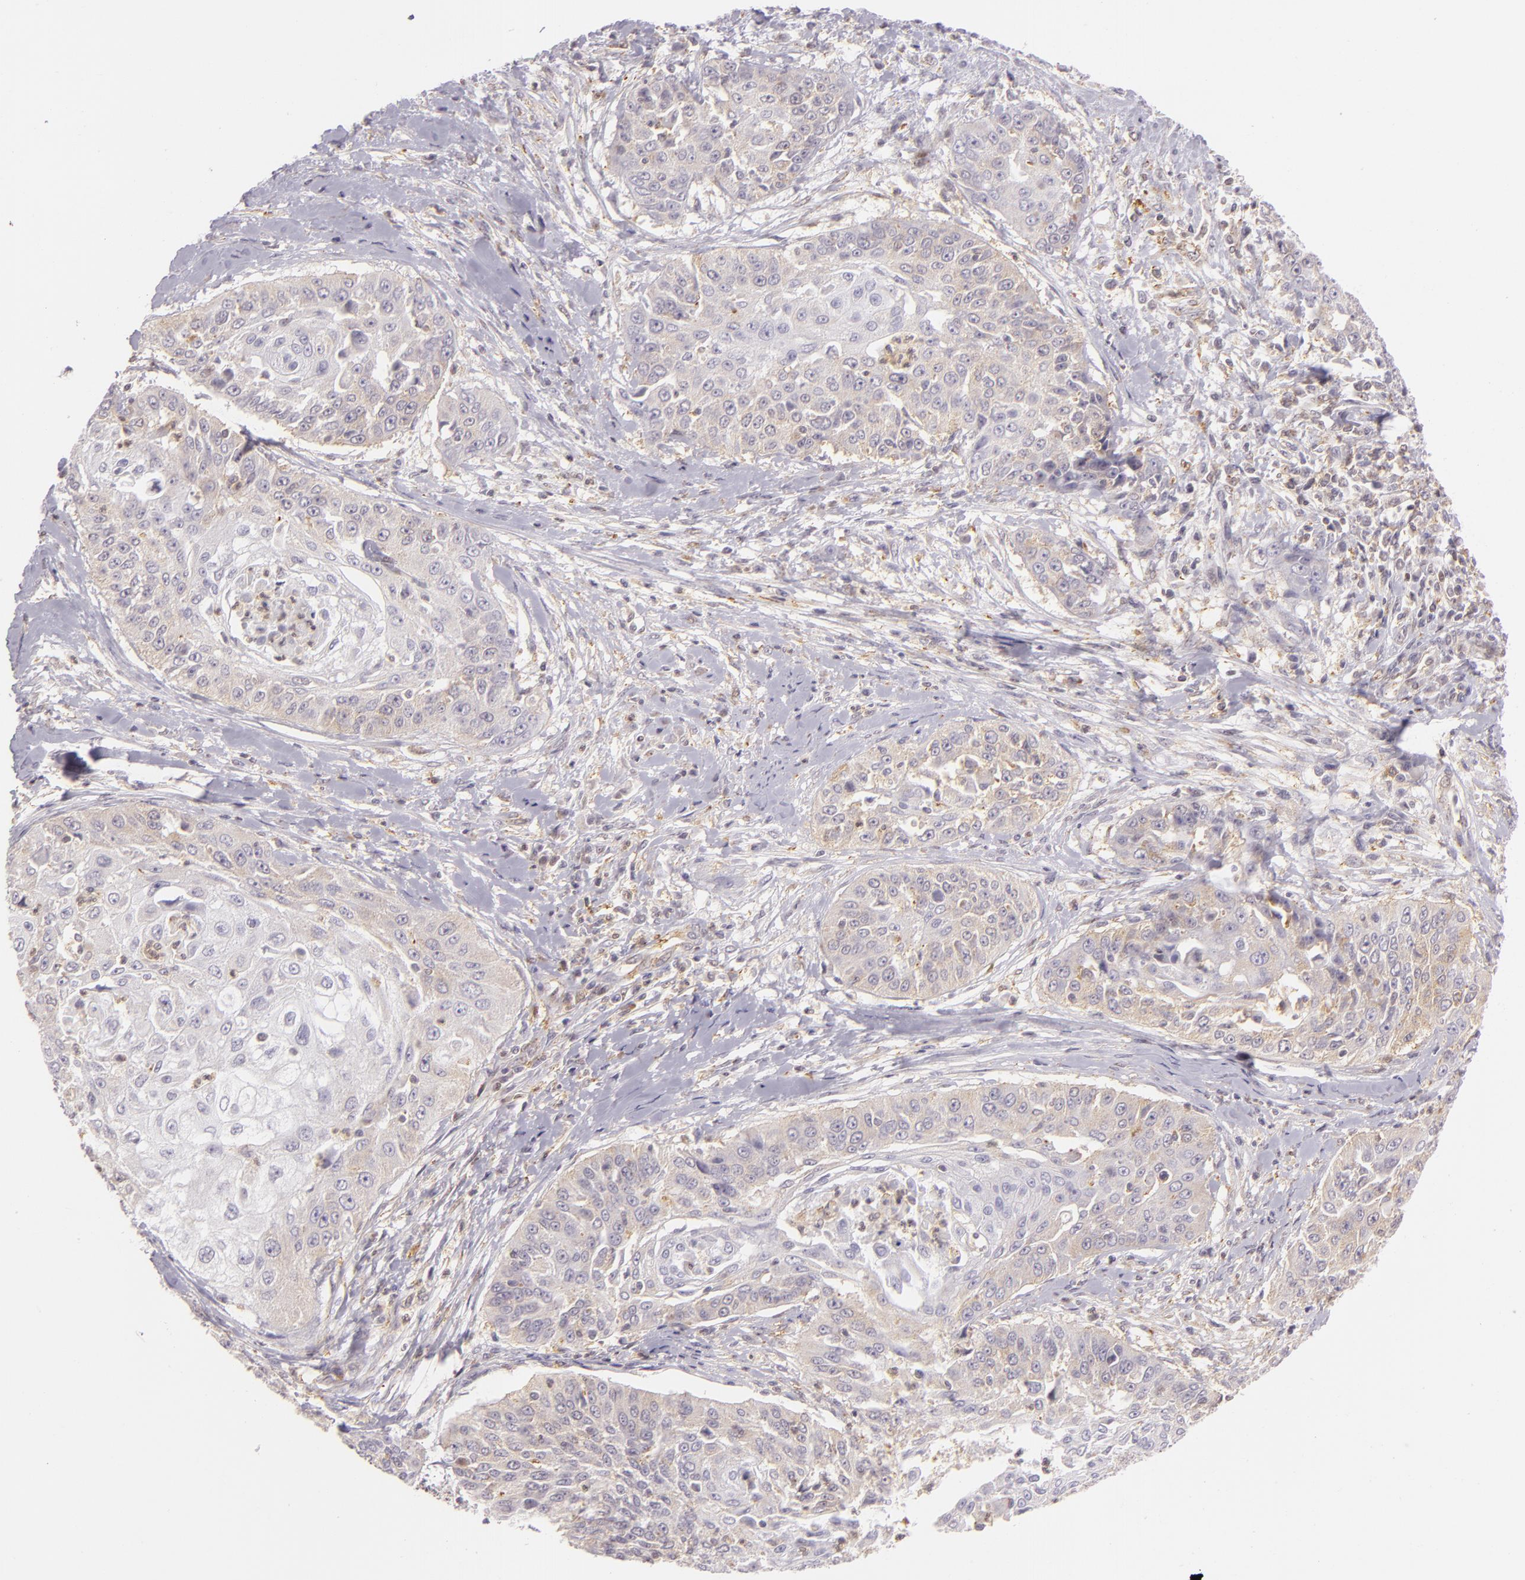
{"staining": {"intensity": "moderate", "quantity": "25%-75%", "location": "cytoplasmic/membranous"}, "tissue": "cervical cancer", "cell_type": "Tumor cells", "image_type": "cancer", "snomed": [{"axis": "morphology", "description": "Squamous cell carcinoma, NOS"}, {"axis": "topography", "description": "Cervix"}], "caption": "Cervical cancer was stained to show a protein in brown. There is medium levels of moderate cytoplasmic/membranous expression in approximately 25%-75% of tumor cells.", "gene": "IMPDH1", "patient": {"sex": "female", "age": 64}}